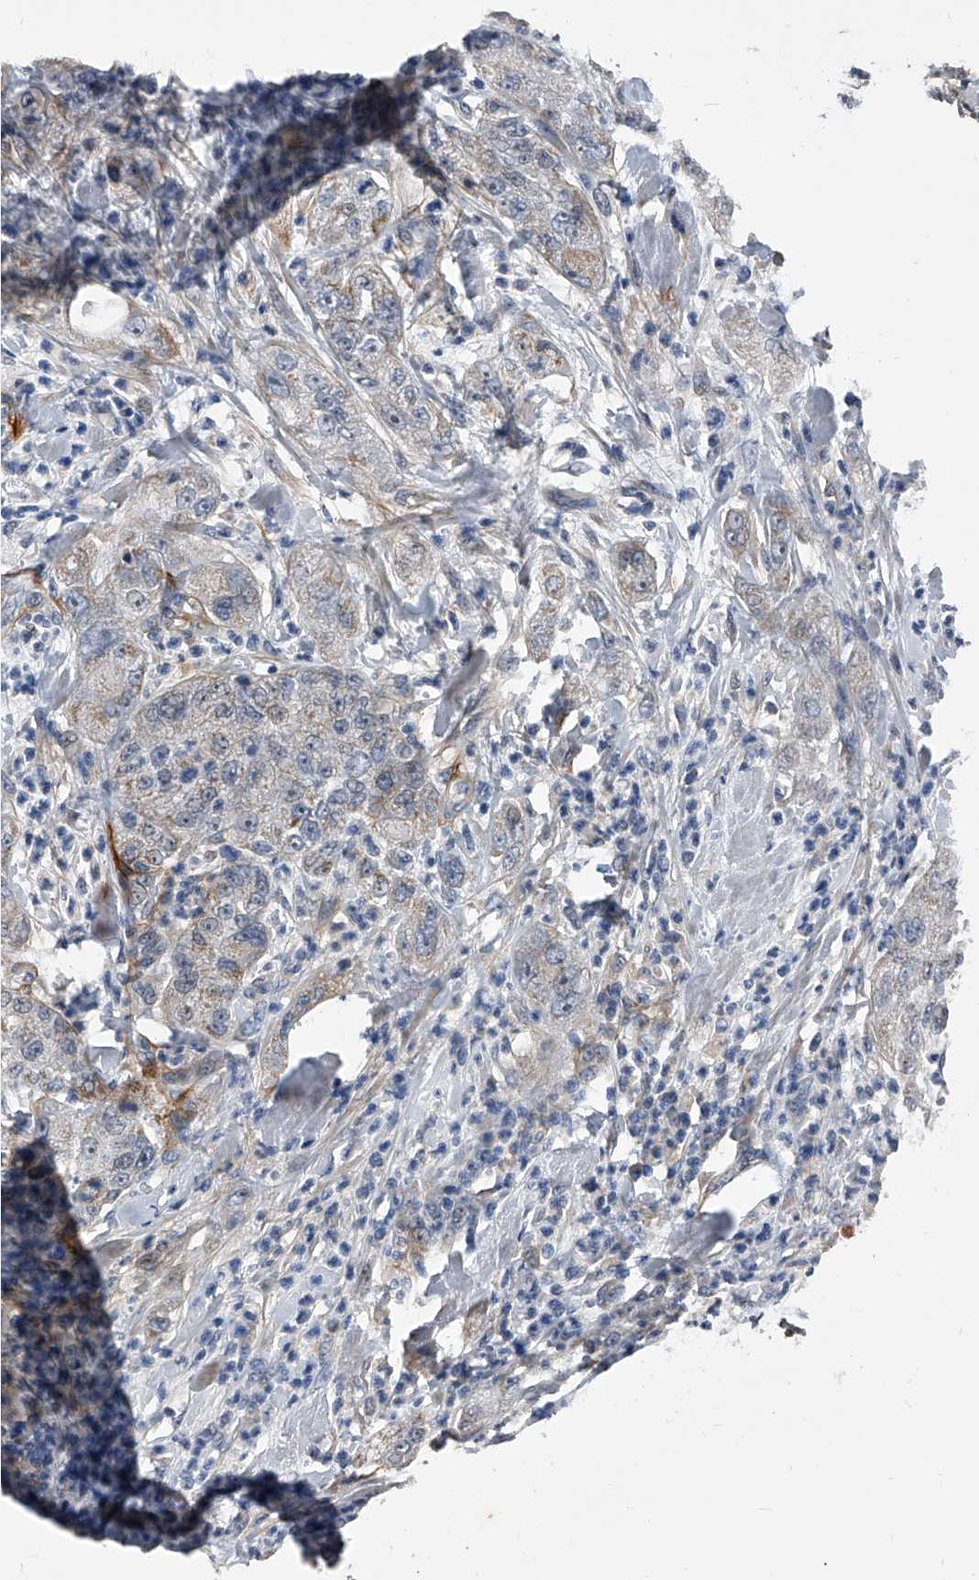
{"staining": {"intensity": "weak", "quantity": "25%-75%", "location": "cytoplasmic/membranous"}, "tissue": "pancreatic cancer", "cell_type": "Tumor cells", "image_type": "cancer", "snomed": [{"axis": "morphology", "description": "Adenocarcinoma, NOS"}, {"axis": "topography", "description": "Pancreas"}], "caption": "Brown immunohistochemical staining in human adenocarcinoma (pancreatic) exhibits weak cytoplasmic/membranous expression in about 25%-75% of tumor cells. (DAB IHC with brightfield microscopy, high magnification).", "gene": "PHACTR1", "patient": {"sex": "female", "age": 78}}